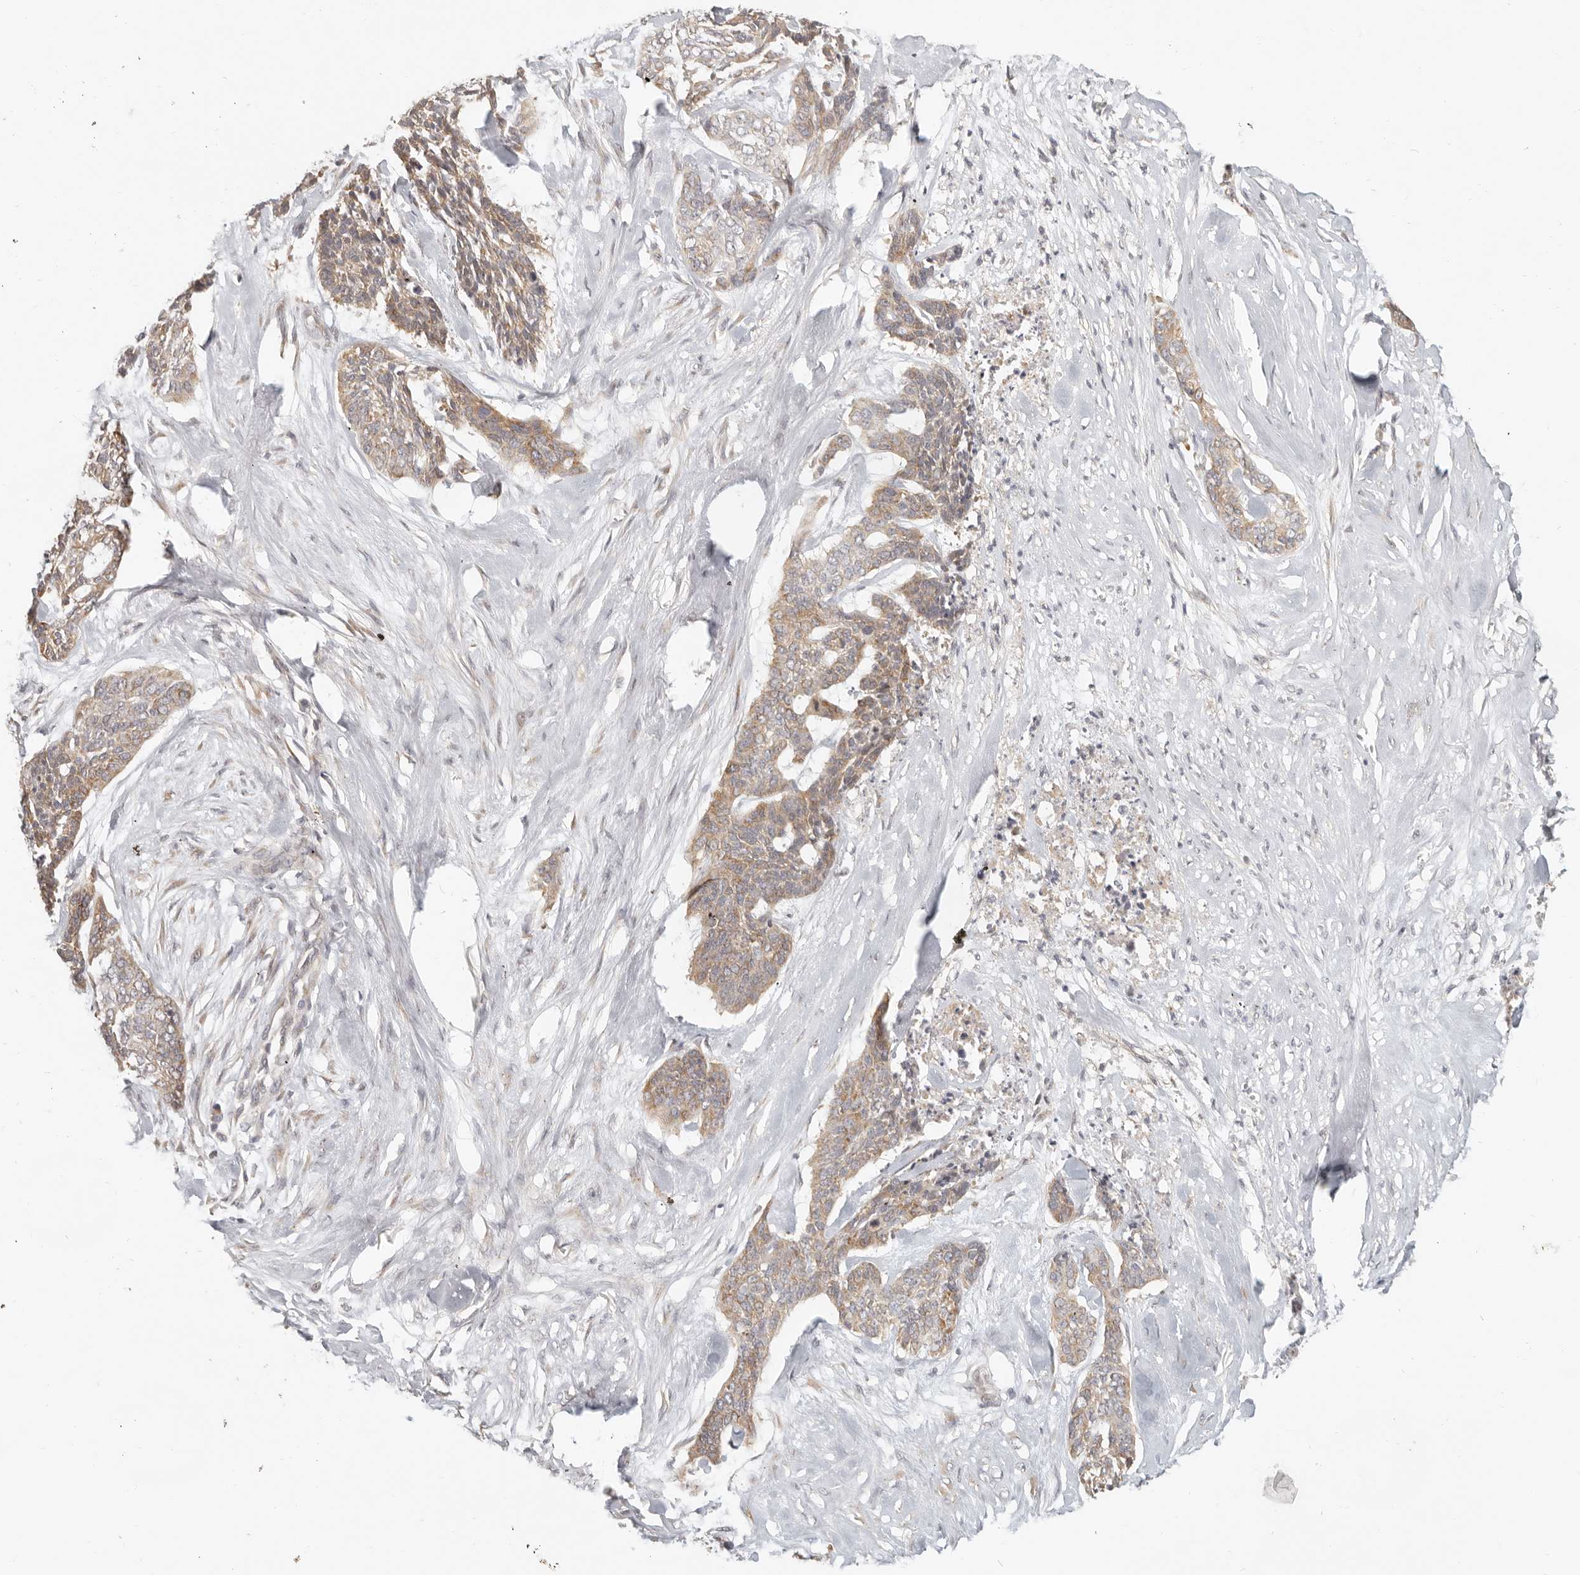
{"staining": {"intensity": "moderate", "quantity": ">75%", "location": "cytoplasmic/membranous"}, "tissue": "skin cancer", "cell_type": "Tumor cells", "image_type": "cancer", "snomed": [{"axis": "morphology", "description": "Basal cell carcinoma"}, {"axis": "topography", "description": "Skin"}], "caption": "Immunohistochemical staining of skin cancer (basal cell carcinoma) reveals moderate cytoplasmic/membranous protein positivity in approximately >75% of tumor cells.", "gene": "PABPC4", "patient": {"sex": "female", "age": 64}}